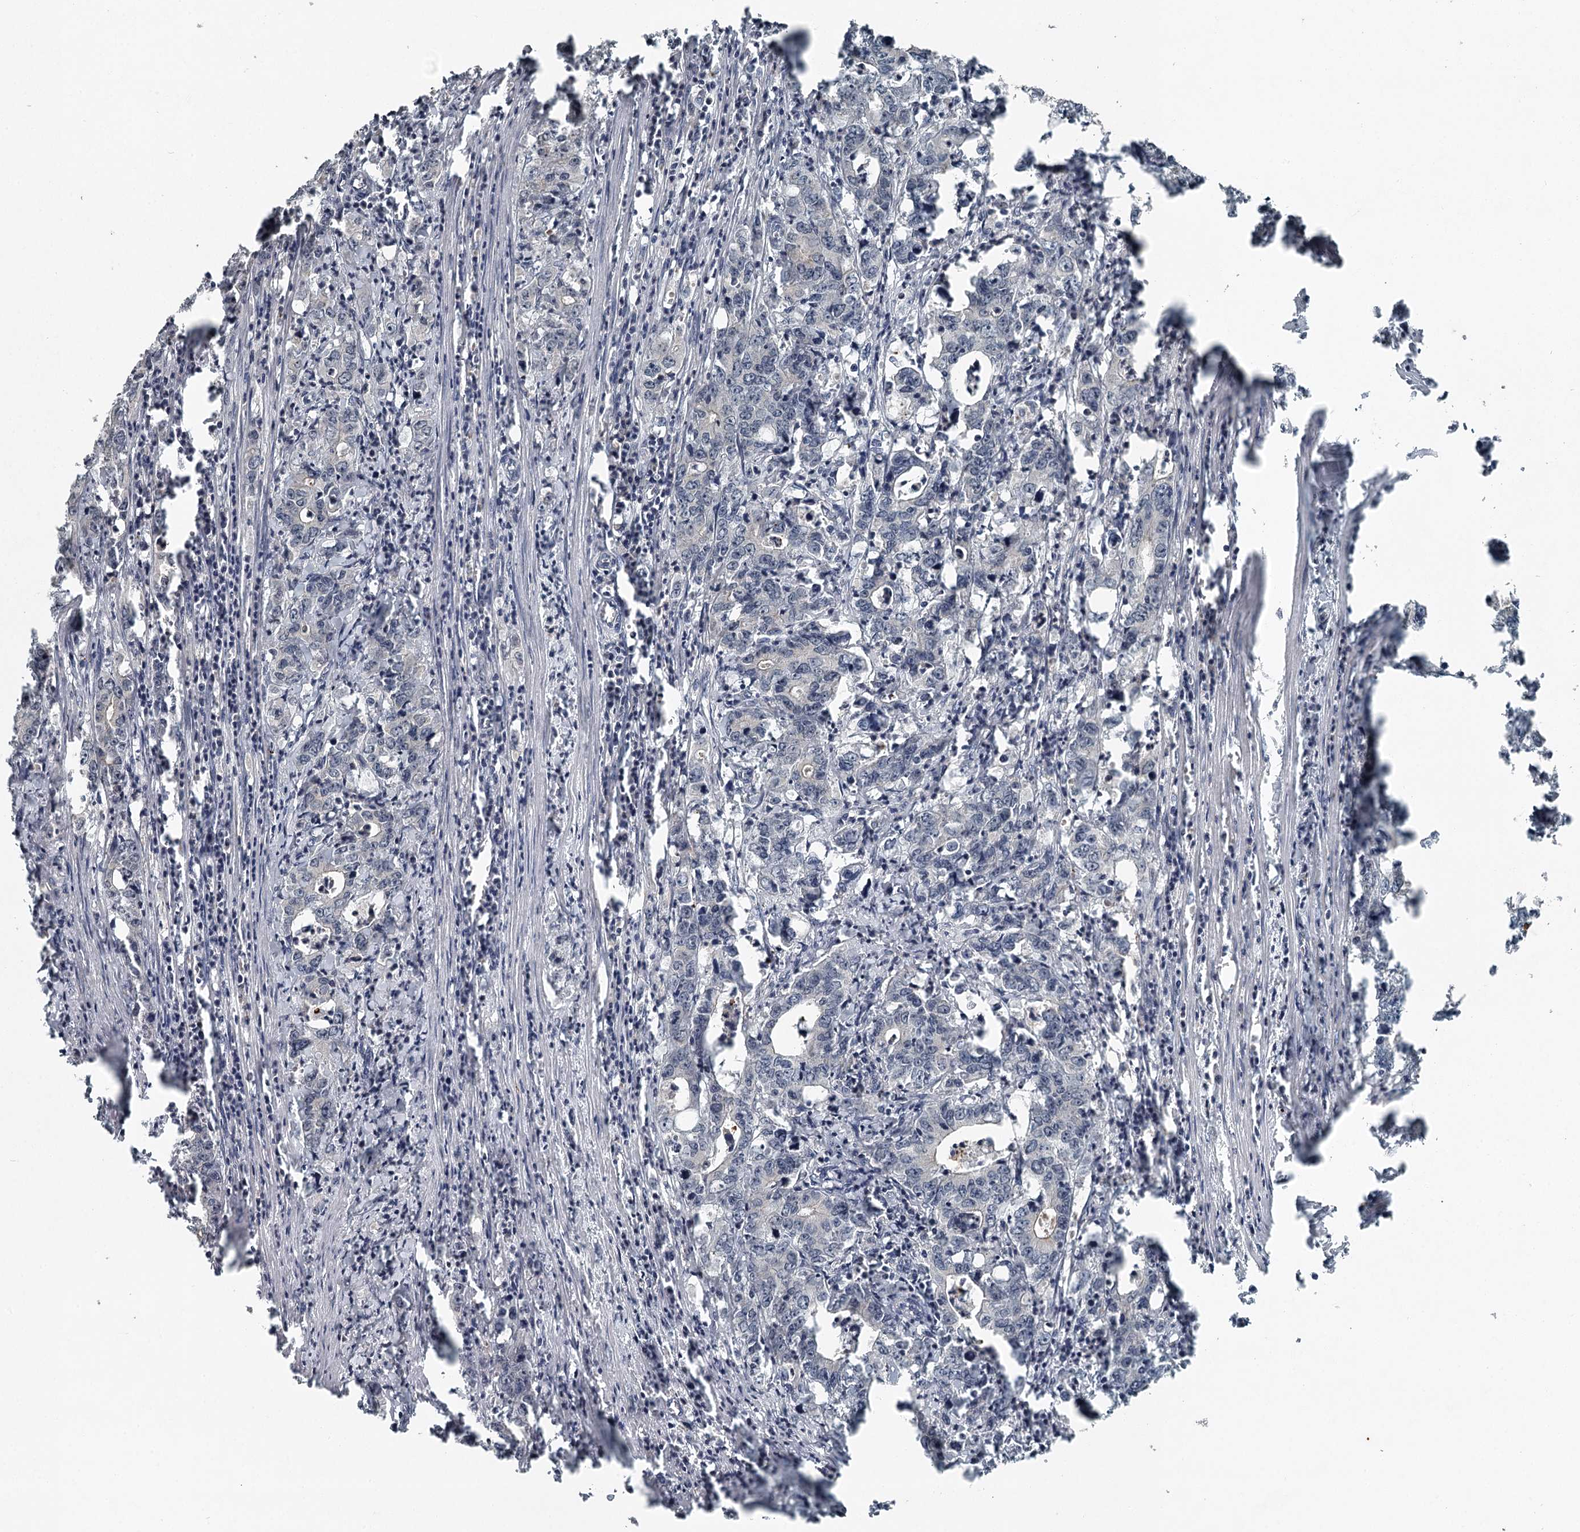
{"staining": {"intensity": "negative", "quantity": "none", "location": "none"}, "tissue": "colorectal cancer", "cell_type": "Tumor cells", "image_type": "cancer", "snomed": [{"axis": "morphology", "description": "Adenocarcinoma, NOS"}, {"axis": "topography", "description": "Colon"}], "caption": "Tumor cells show no significant expression in adenocarcinoma (colorectal). (Brightfield microscopy of DAB (3,3'-diaminobenzidine) IHC at high magnification).", "gene": "SLC39A8", "patient": {"sex": "female", "age": 75}}